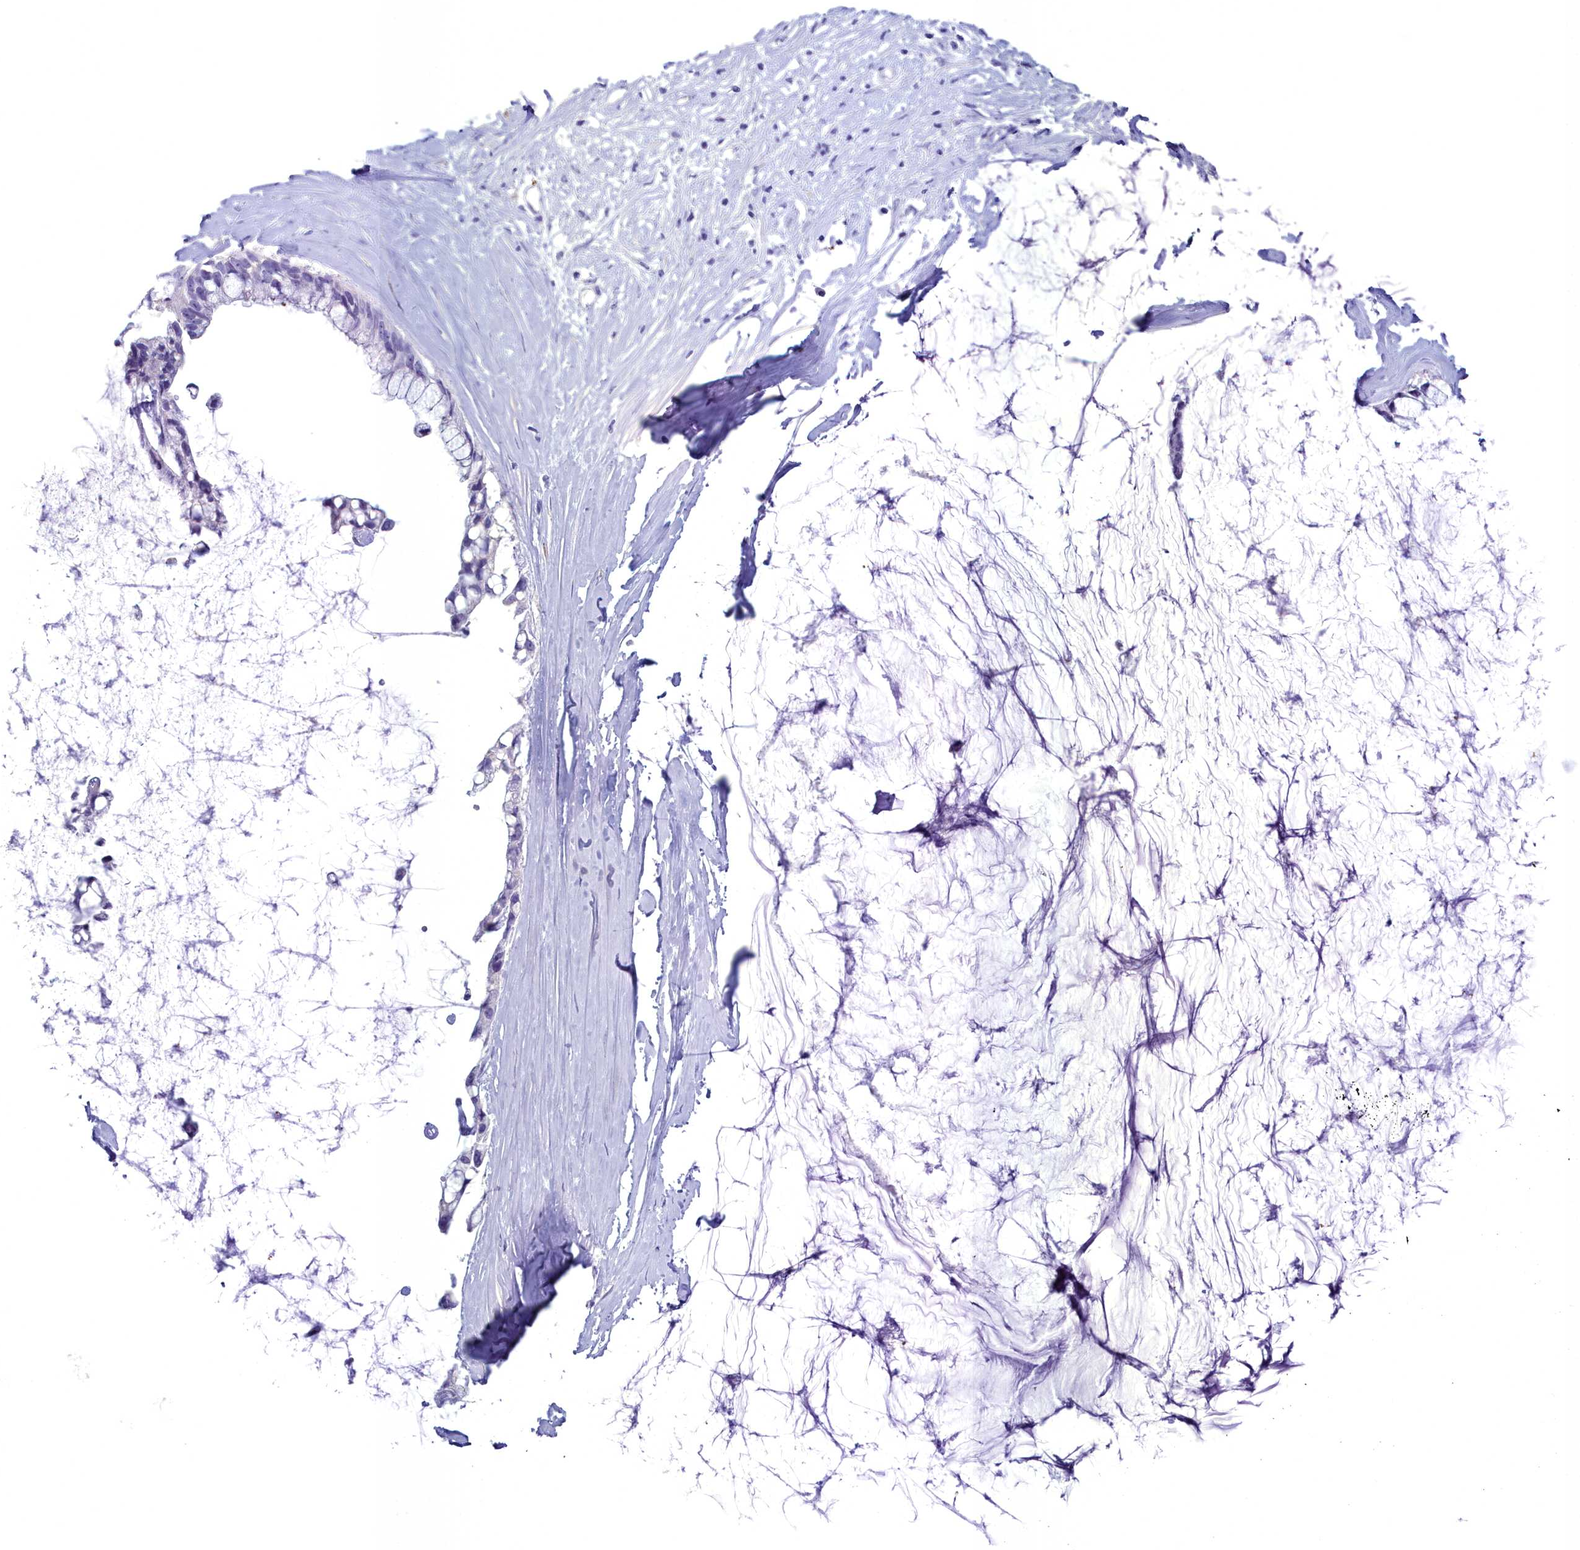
{"staining": {"intensity": "negative", "quantity": "none", "location": "none"}, "tissue": "ovarian cancer", "cell_type": "Tumor cells", "image_type": "cancer", "snomed": [{"axis": "morphology", "description": "Cystadenocarcinoma, mucinous, NOS"}, {"axis": "topography", "description": "Ovary"}], "caption": "IHC photomicrograph of neoplastic tissue: human mucinous cystadenocarcinoma (ovarian) stained with DAB reveals no significant protein expression in tumor cells. Brightfield microscopy of immunohistochemistry (IHC) stained with DAB (3,3'-diaminobenzidine) (brown) and hematoxylin (blue), captured at high magnification.", "gene": "MAP6", "patient": {"sex": "female", "age": 39}}